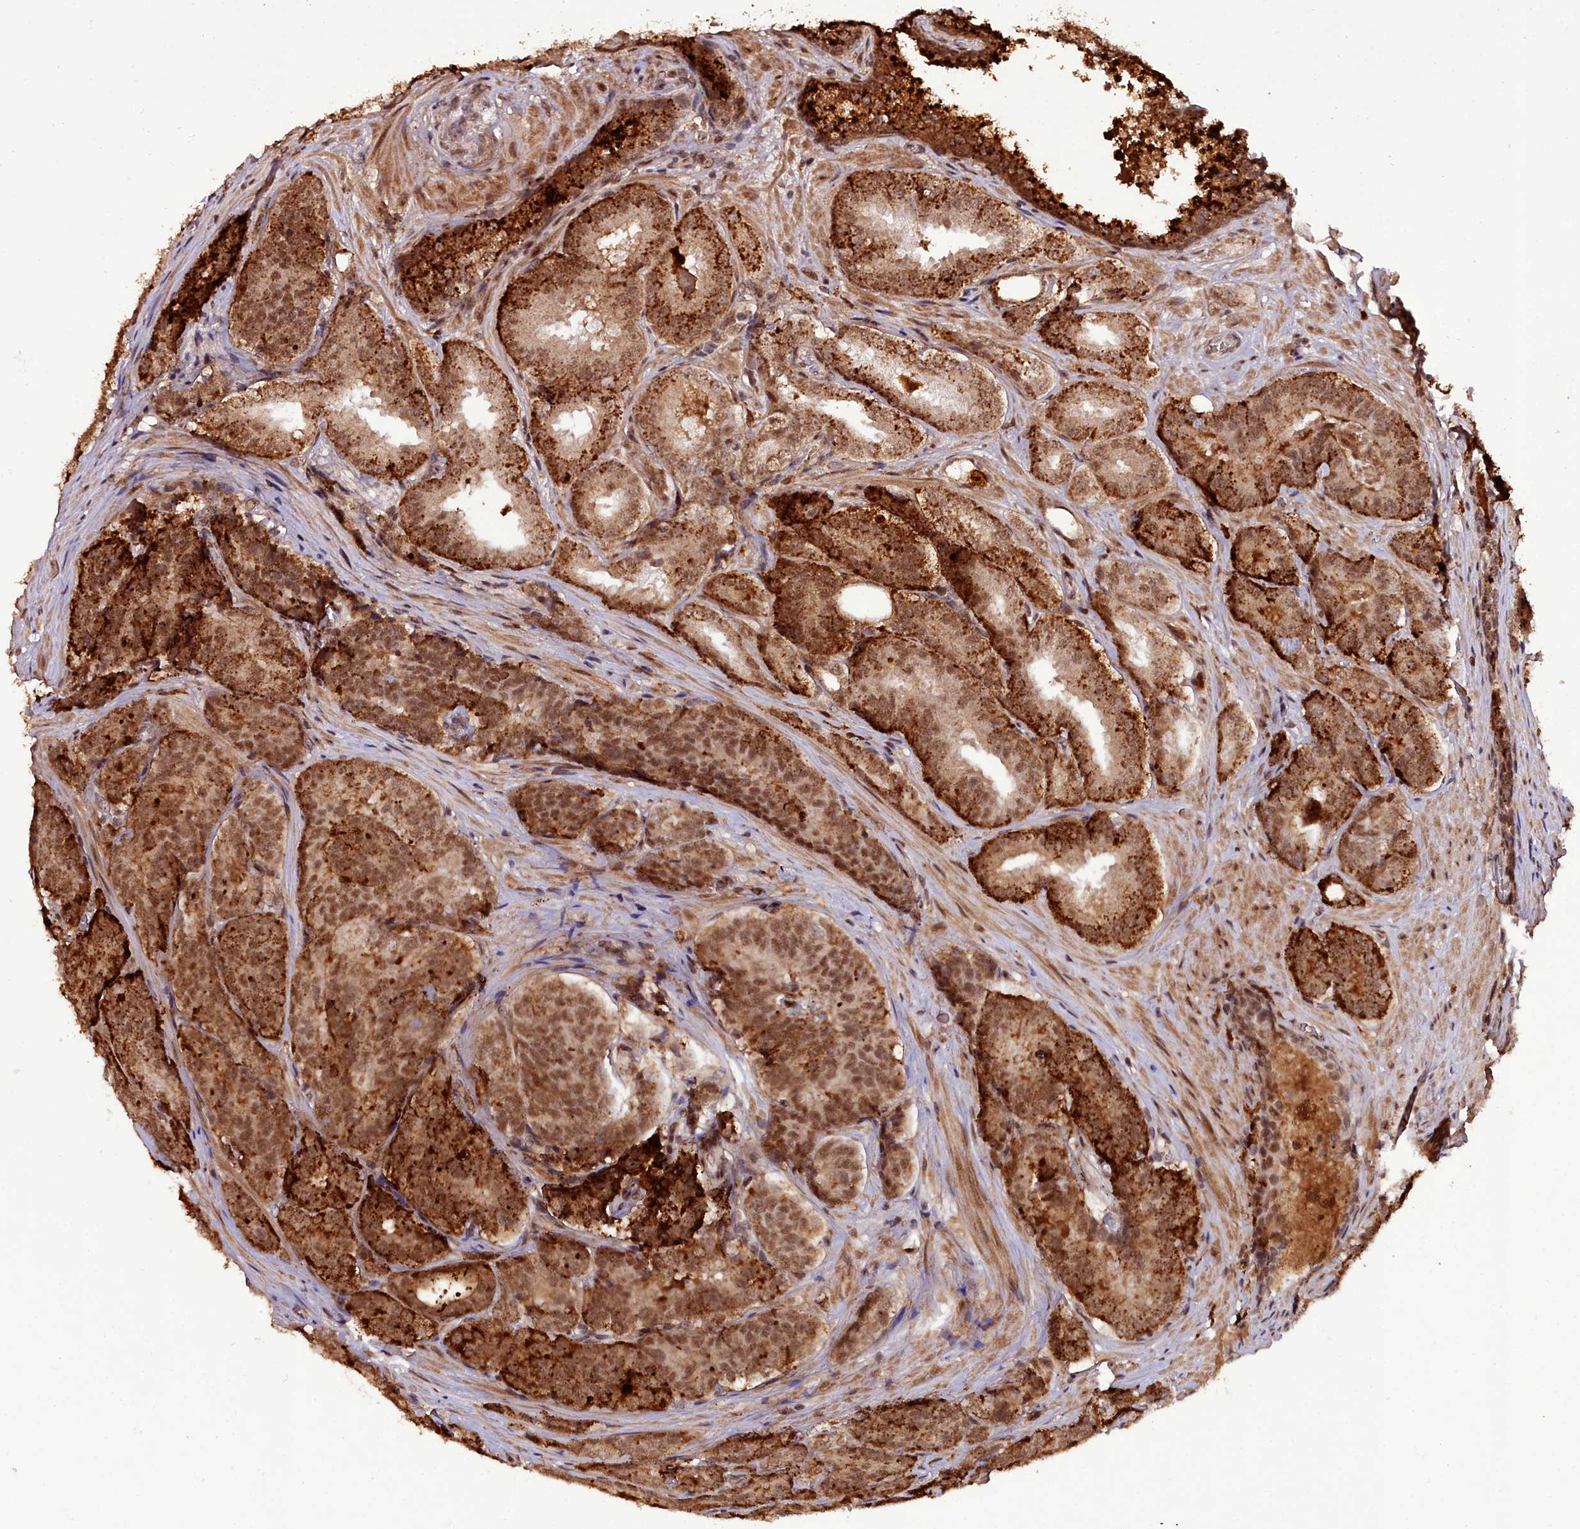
{"staining": {"intensity": "strong", "quantity": ">75%", "location": "cytoplasmic/membranous,nuclear"}, "tissue": "prostate cancer", "cell_type": "Tumor cells", "image_type": "cancer", "snomed": [{"axis": "morphology", "description": "Adenocarcinoma, High grade"}, {"axis": "topography", "description": "Prostate"}], "caption": "Human adenocarcinoma (high-grade) (prostate) stained for a protein (brown) displays strong cytoplasmic/membranous and nuclear positive expression in approximately >75% of tumor cells.", "gene": "CXXC1", "patient": {"sex": "male", "age": 63}}